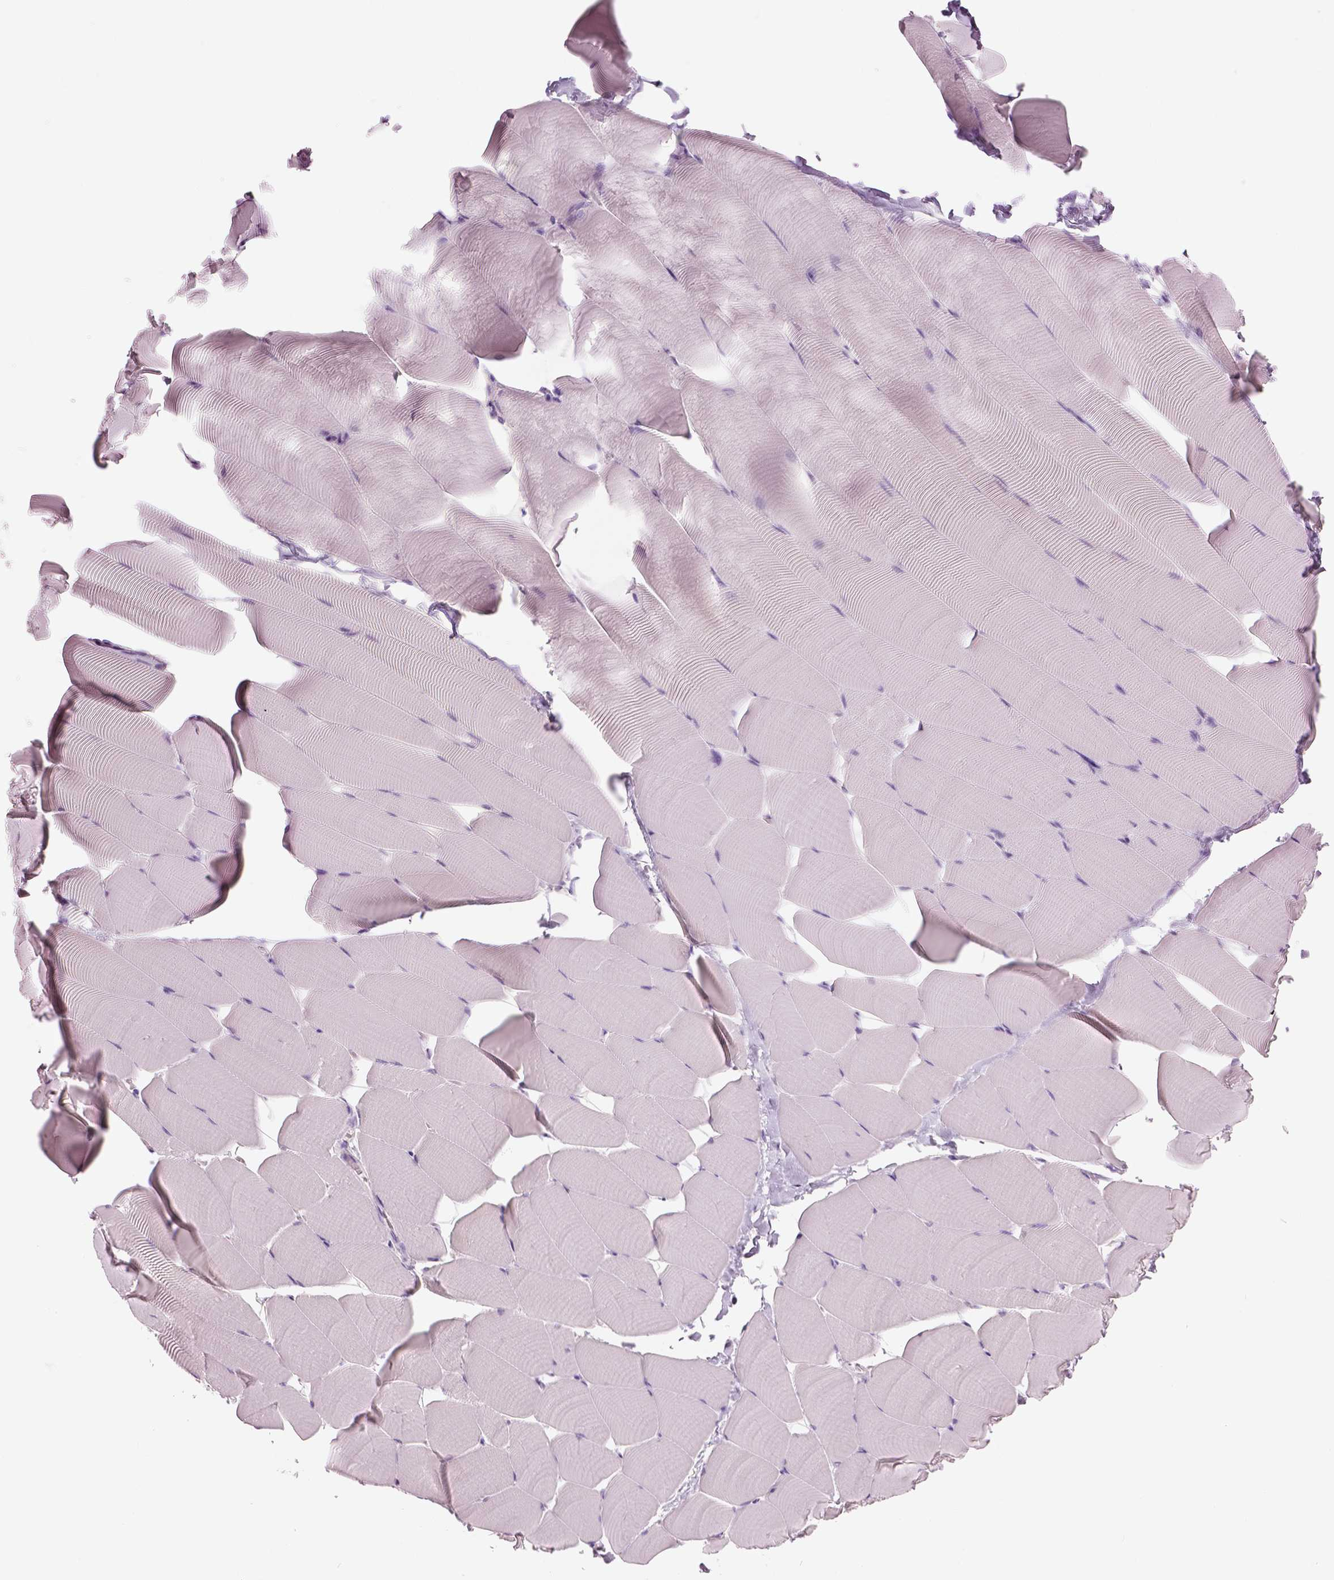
{"staining": {"intensity": "negative", "quantity": "none", "location": "none"}, "tissue": "skeletal muscle", "cell_type": "Myocytes", "image_type": "normal", "snomed": [{"axis": "morphology", "description": "Normal tissue, NOS"}, {"axis": "topography", "description": "Skeletal muscle"}], "caption": "This image is of normal skeletal muscle stained with immunohistochemistry (IHC) to label a protein in brown with the nuclei are counter-stained blue. There is no staining in myocytes.", "gene": "GALM", "patient": {"sex": "male", "age": 25}}